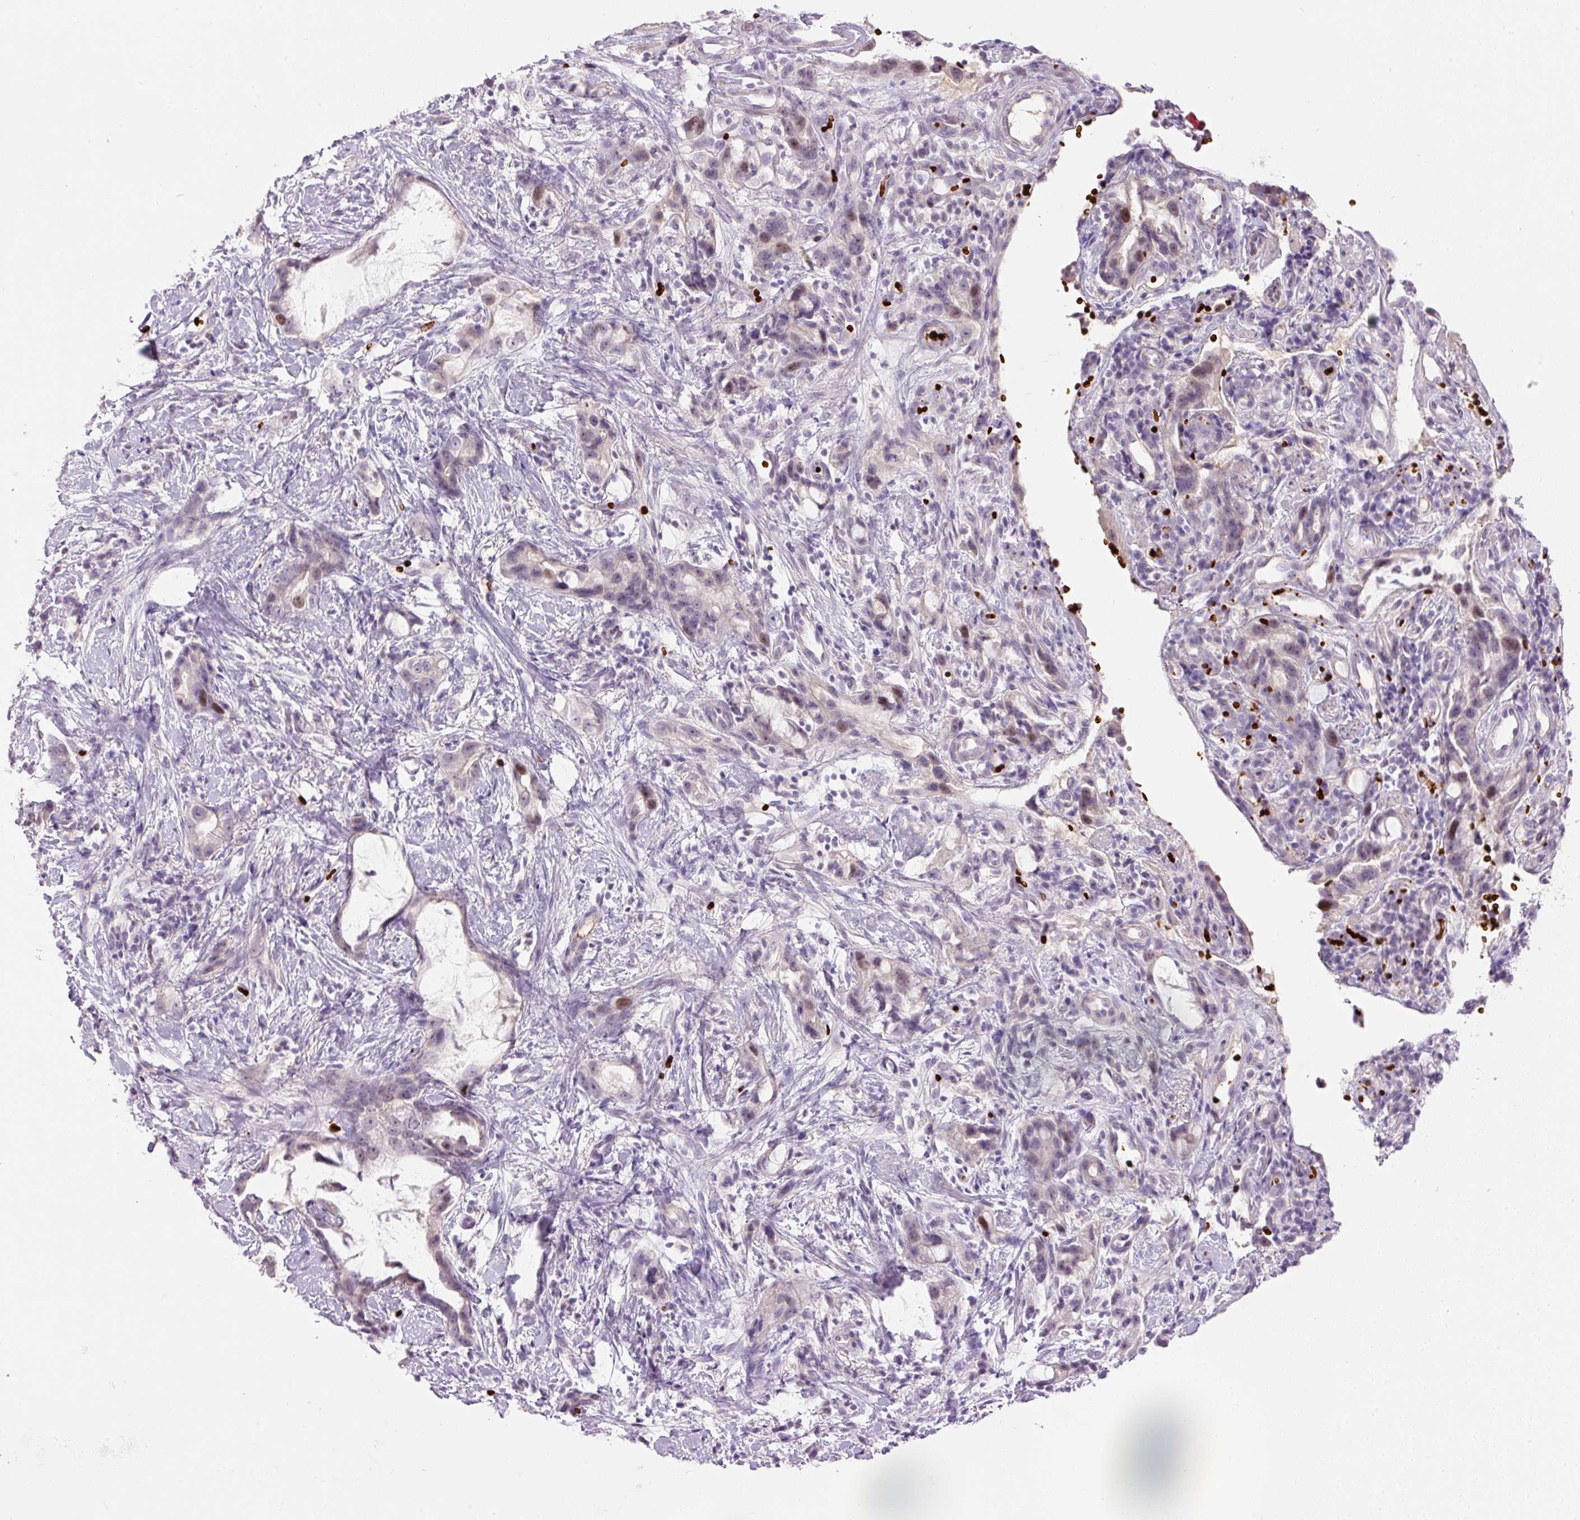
{"staining": {"intensity": "moderate", "quantity": "<25%", "location": "nuclear"}, "tissue": "stomach cancer", "cell_type": "Tumor cells", "image_type": "cancer", "snomed": [{"axis": "morphology", "description": "Adenocarcinoma, NOS"}, {"axis": "topography", "description": "Stomach"}], "caption": "This image demonstrates adenocarcinoma (stomach) stained with immunohistochemistry (IHC) to label a protein in brown. The nuclear of tumor cells show moderate positivity for the protein. Nuclei are counter-stained blue.", "gene": "LY6G6D", "patient": {"sex": "male", "age": 55}}